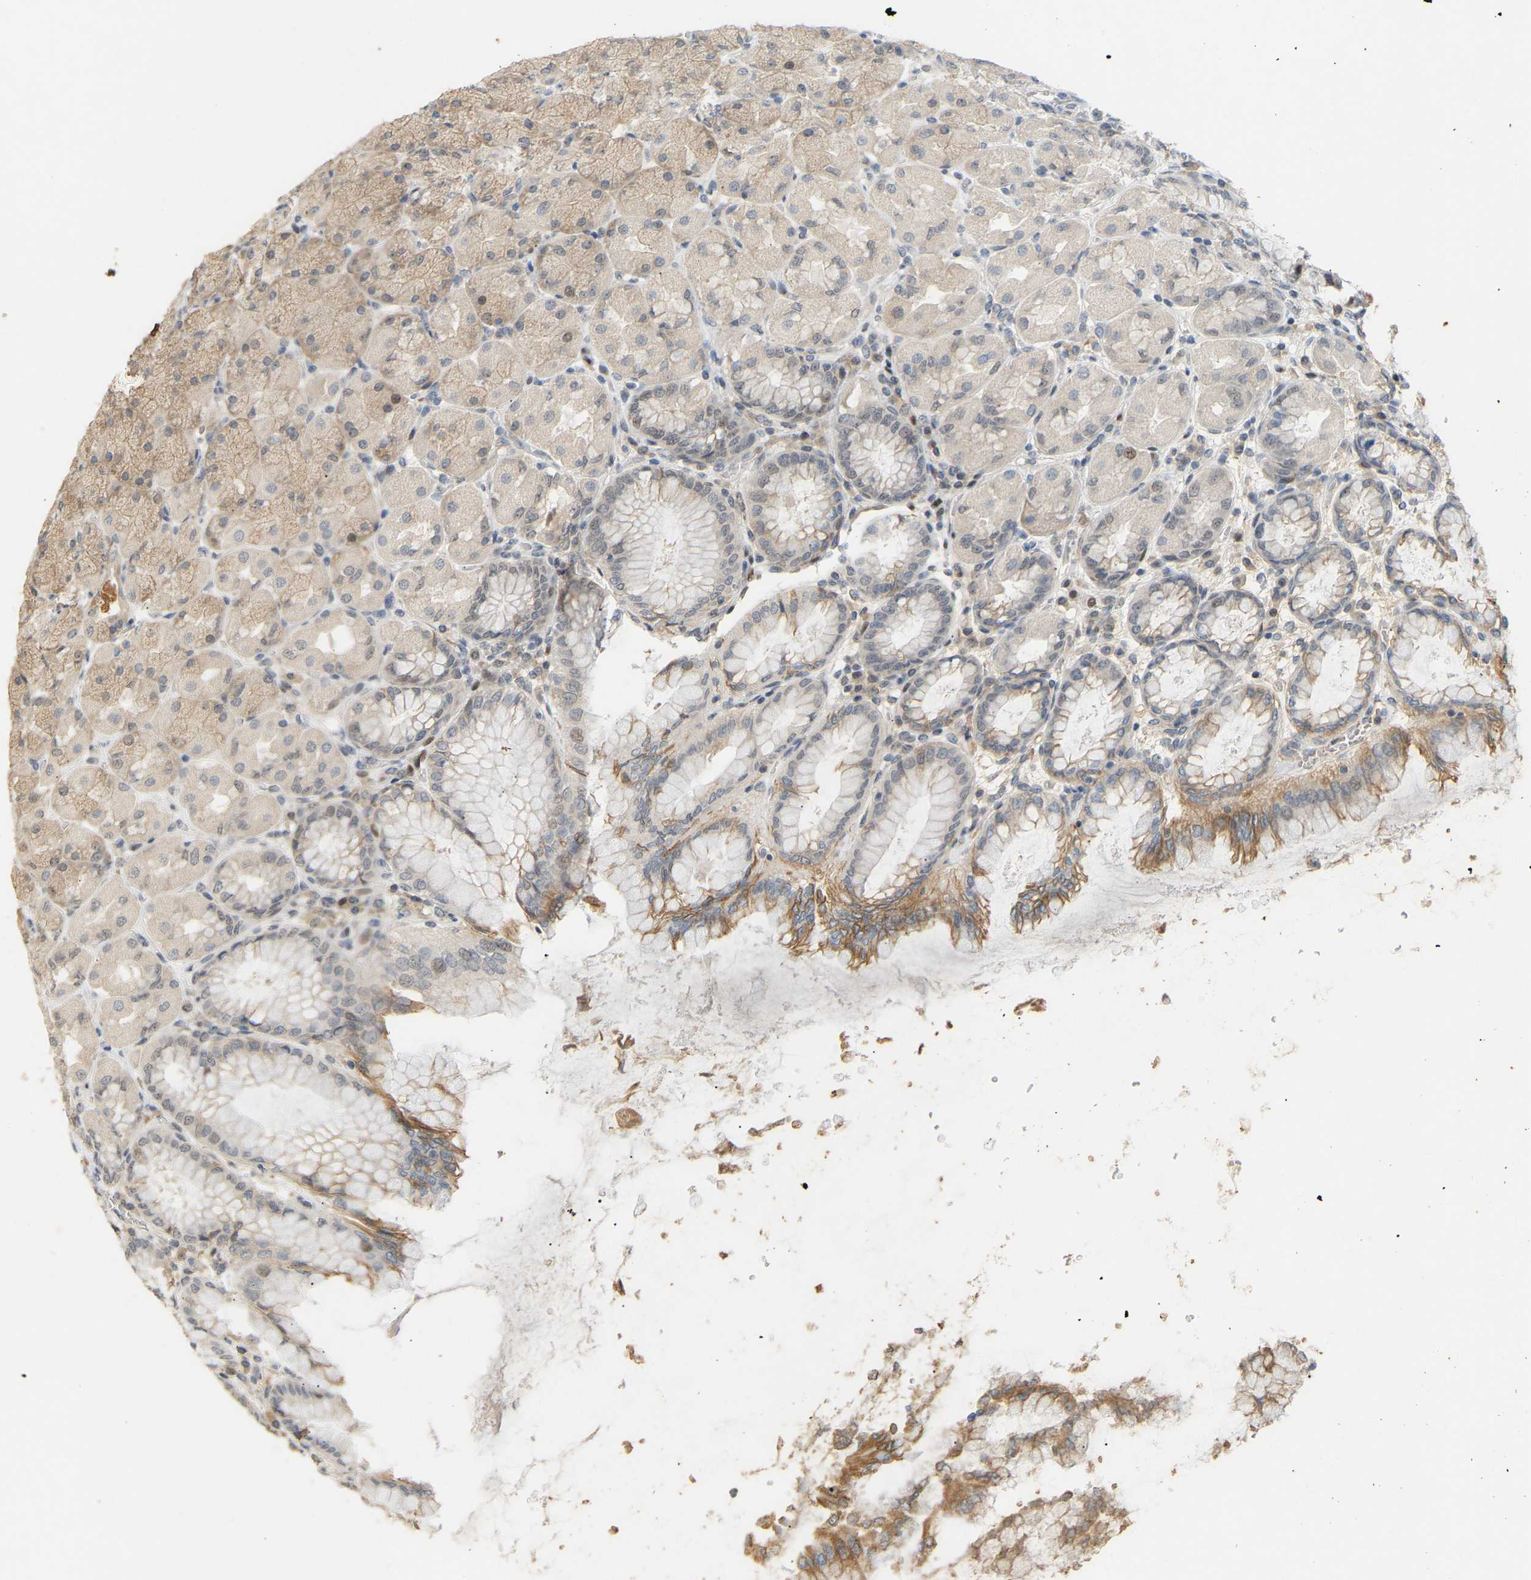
{"staining": {"intensity": "moderate", "quantity": "25%-75%", "location": "cytoplasmic/membranous"}, "tissue": "stomach", "cell_type": "Glandular cells", "image_type": "normal", "snomed": [{"axis": "morphology", "description": "Normal tissue, NOS"}, {"axis": "topography", "description": "Stomach, upper"}], "caption": "Immunohistochemical staining of unremarkable human stomach shows medium levels of moderate cytoplasmic/membranous staining in about 25%-75% of glandular cells. The staining was performed using DAB (3,3'-diaminobenzidine), with brown indicating positive protein expression. Nuclei are stained blue with hematoxylin.", "gene": "PTPN4", "patient": {"sex": "female", "age": 56}}